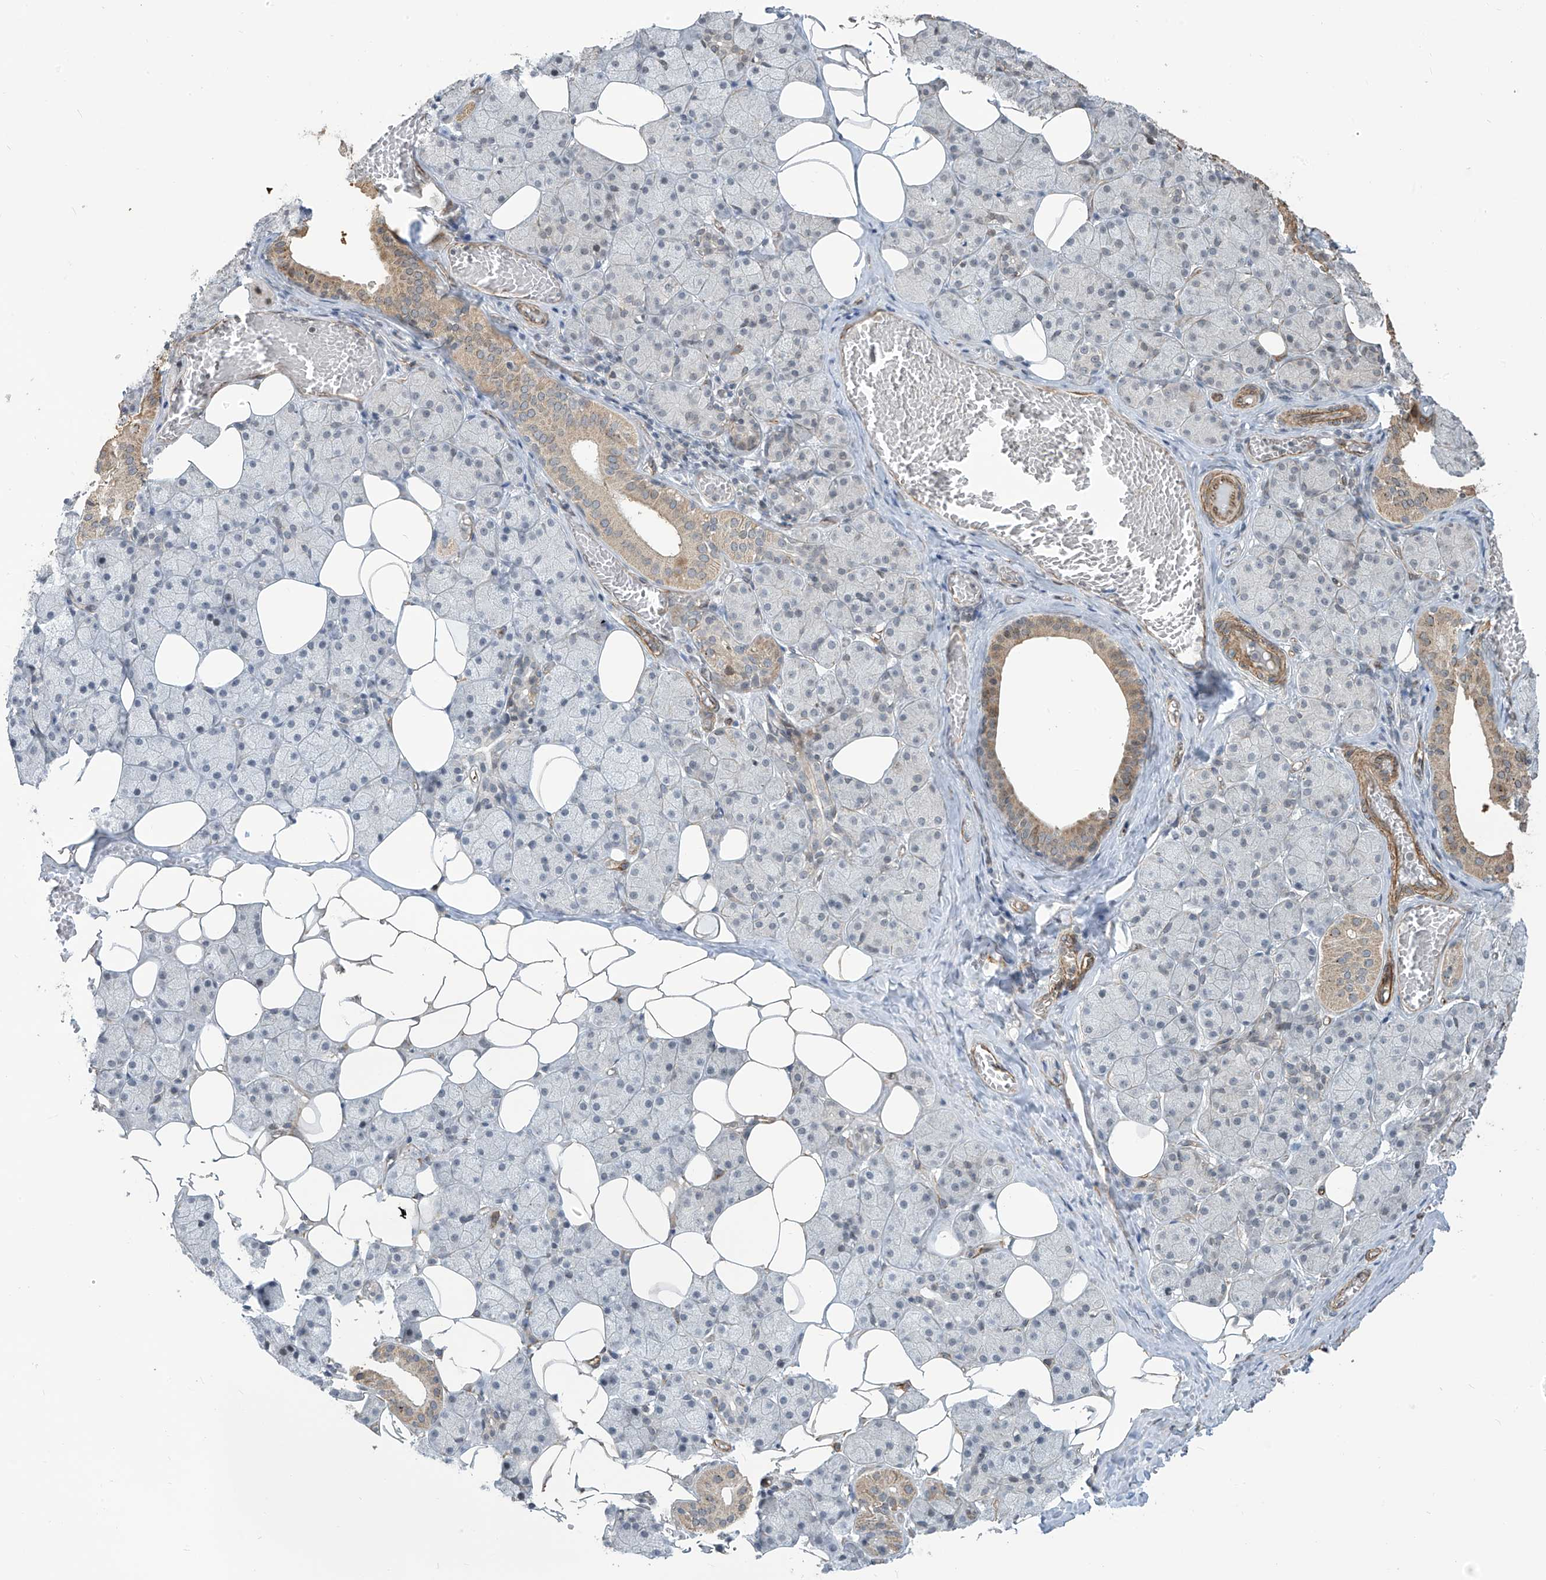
{"staining": {"intensity": "moderate", "quantity": "<25%", "location": "cytoplasmic/membranous"}, "tissue": "salivary gland", "cell_type": "Glandular cells", "image_type": "normal", "snomed": [{"axis": "morphology", "description": "Normal tissue, NOS"}, {"axis": "topography", "description": "Salivary gland"}], "caption": "Protein expression analysis of benign salivary gland shows moderate cytoplasmic/membranous positivity in about <25% of glandular cells. (IHC, brightfield microscopy, high magnification).", "gene": "METAP1D", "patient": {"sex": "female", "age": 33}}